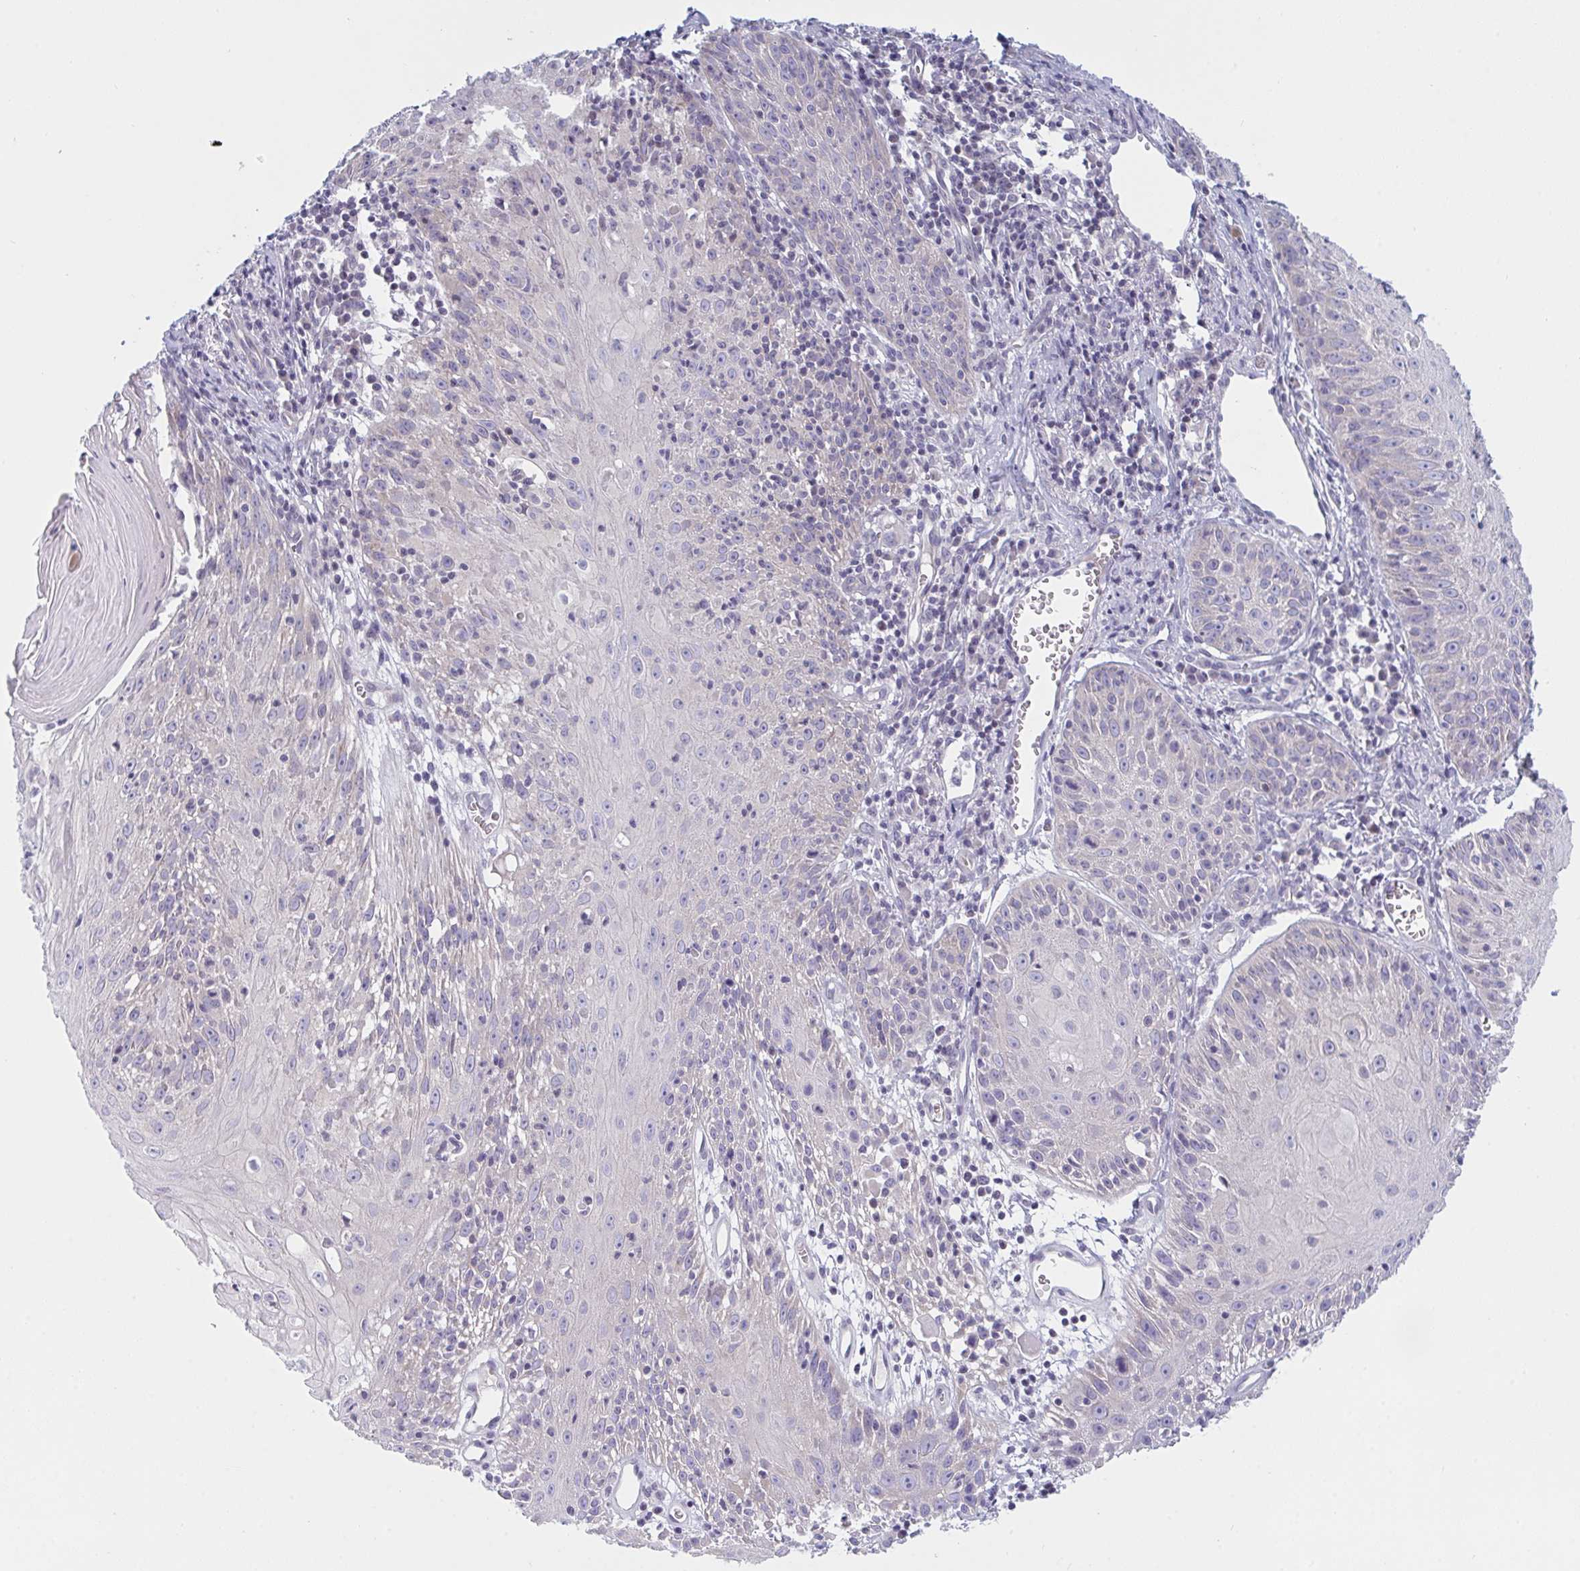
{"staining": {"intensity": "negative", "quantity": "none", "location": "none"}, "tissue": "skin cancer", "cell_type": "Tumor cells", "image_type": "cancer", "snomed": [{"axis": "morphology", "description": "Squamous cell carcinoma, NOS"}, {"axis": "topography", "description": "Skin"}, {"axis": "topography", "description": "Vulva"}], "caption": "High magnification brightfield microscopy of squamous cell carcinoma (skin) stained with DAB (3,3'-diaminobenzidine) (brown) and counterstained with hematoxylin (blue): tumor cells show no significant positivity.", "gene": "NAA30", "patient": {"sex": "female", "age": 76}}